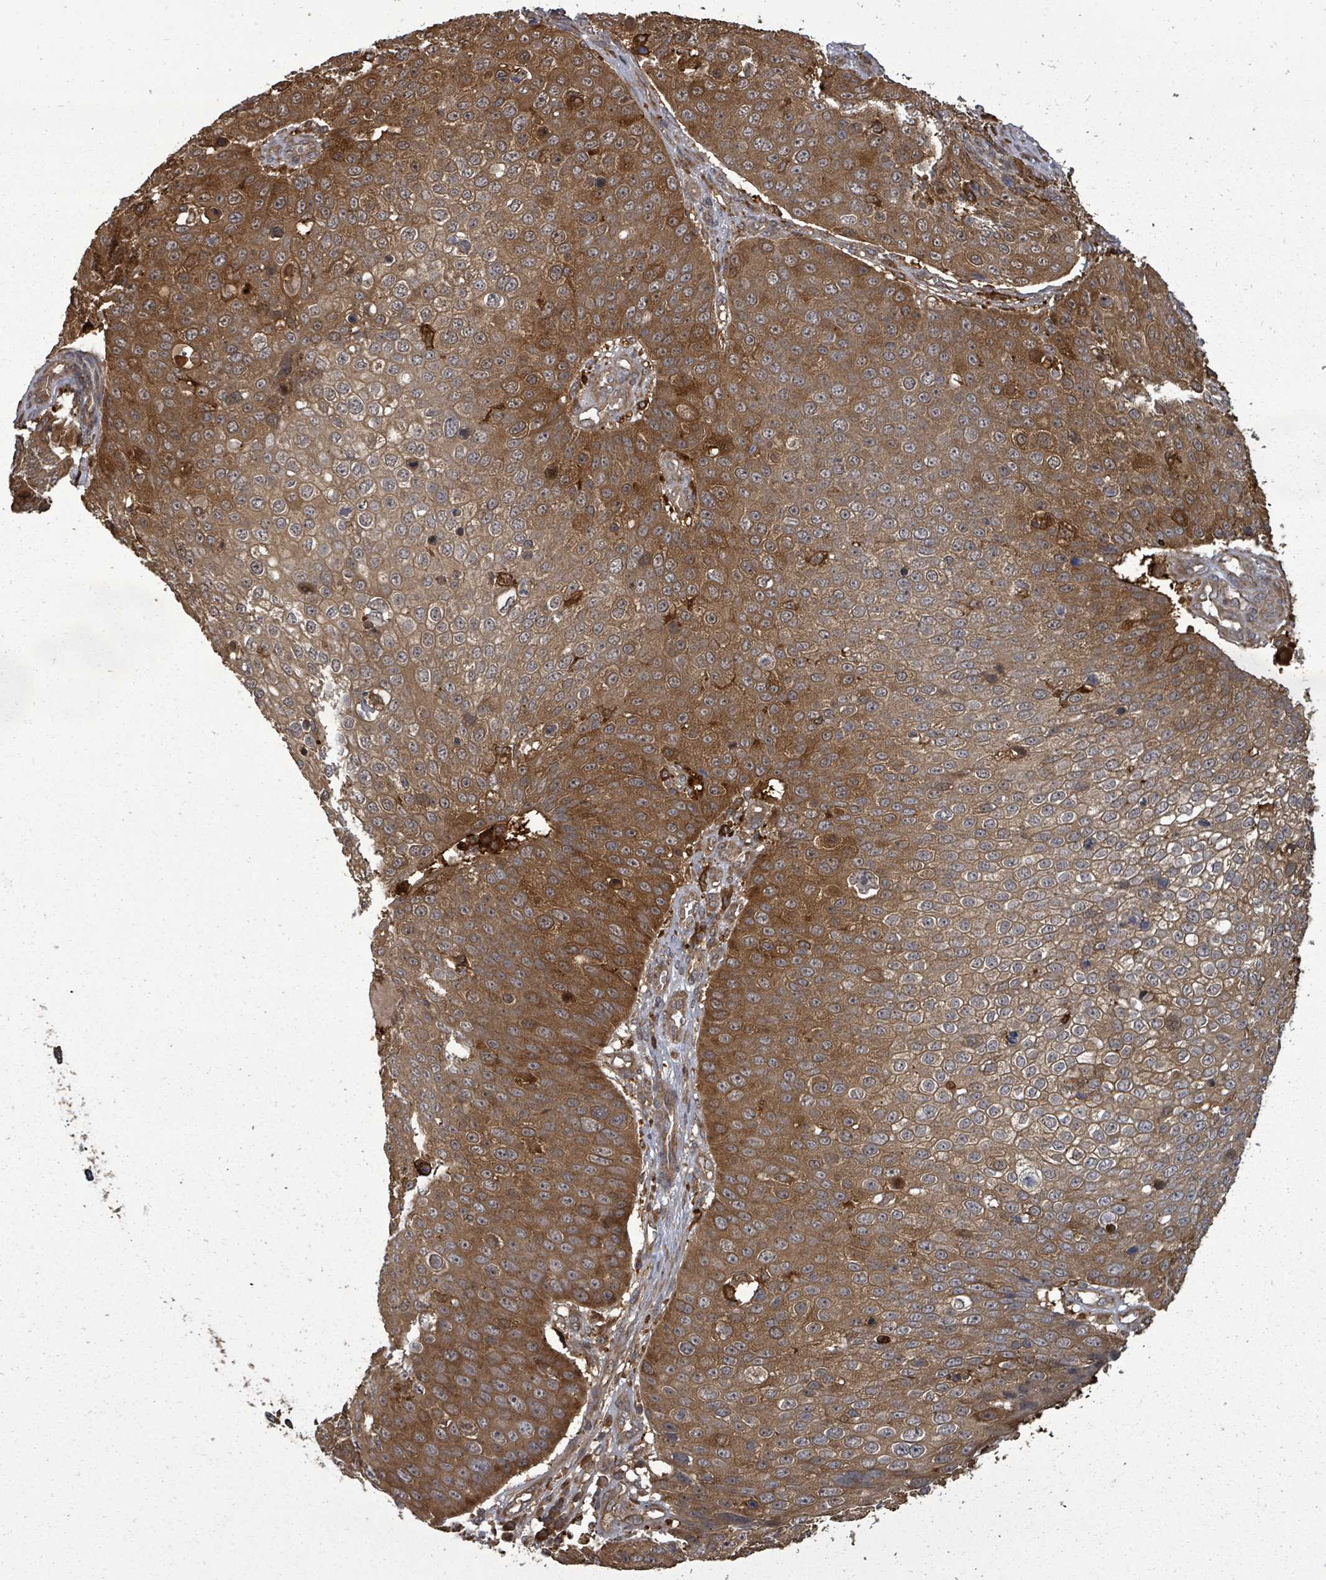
{"staining": {"intensity": "strong", "quantity": ">75%", "location": "cytoplasmic/membranous"}, "tissue": "skin cancer", "cell_type": "Tumor cells", "image_type": "cancer", "snomed": [{"axis": "morphology", "description": "Squamous cell carcinoma, NOS"}, {"axis": "topography", "description": "Skin"}], "caption": "Immunohistochemical staining of human skin cancer displays high levels of strong cytoplasmic/membranous protein positivity in about >75% of tumor cells.", "gene": "EIF3C", "patient": {"sex": "male", "age": 71}}